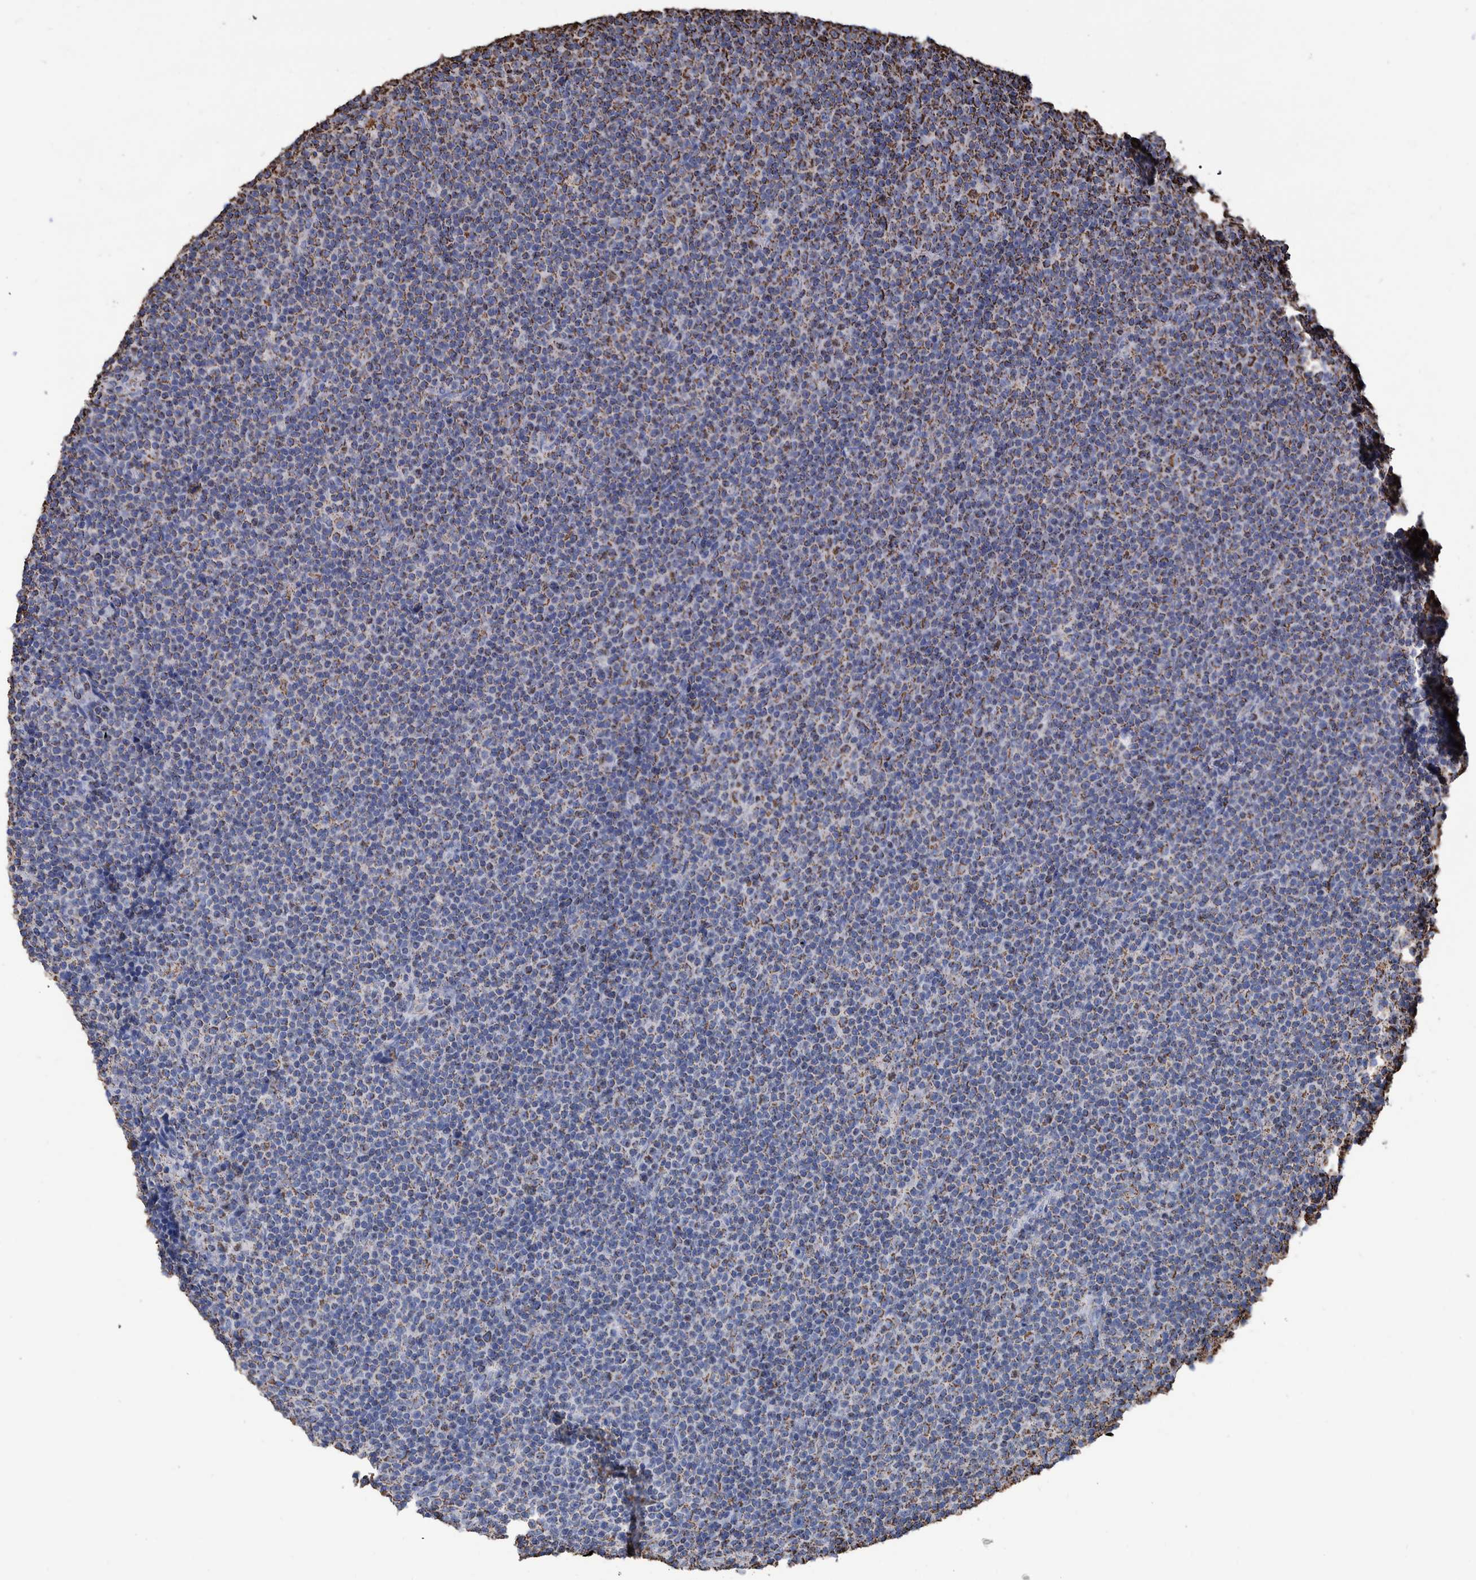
{"staining": {"intensity": "strong", "quantity": "25%-75%", "location": "cytoplasmic/membranous"}, "tissue": "lymphoma", "cell_type": "Tumor cells", "image_type": "cancer", "snomed": [{"axis": "morphology", "description": "Malignant lymphoma, non-Hodgkin's type, Low grade"}, {"axis": "topography", "description": "Lymph node"}], "caption": "Malignant lymphoma, non-Hodgkin's type (low-grade) tissue reveals strong cytoplasmic/membranous staining in approximately 25%-75% of tumor cells", "gene": "VPS26C", "patient": {"sex": "female", "age": 67}}